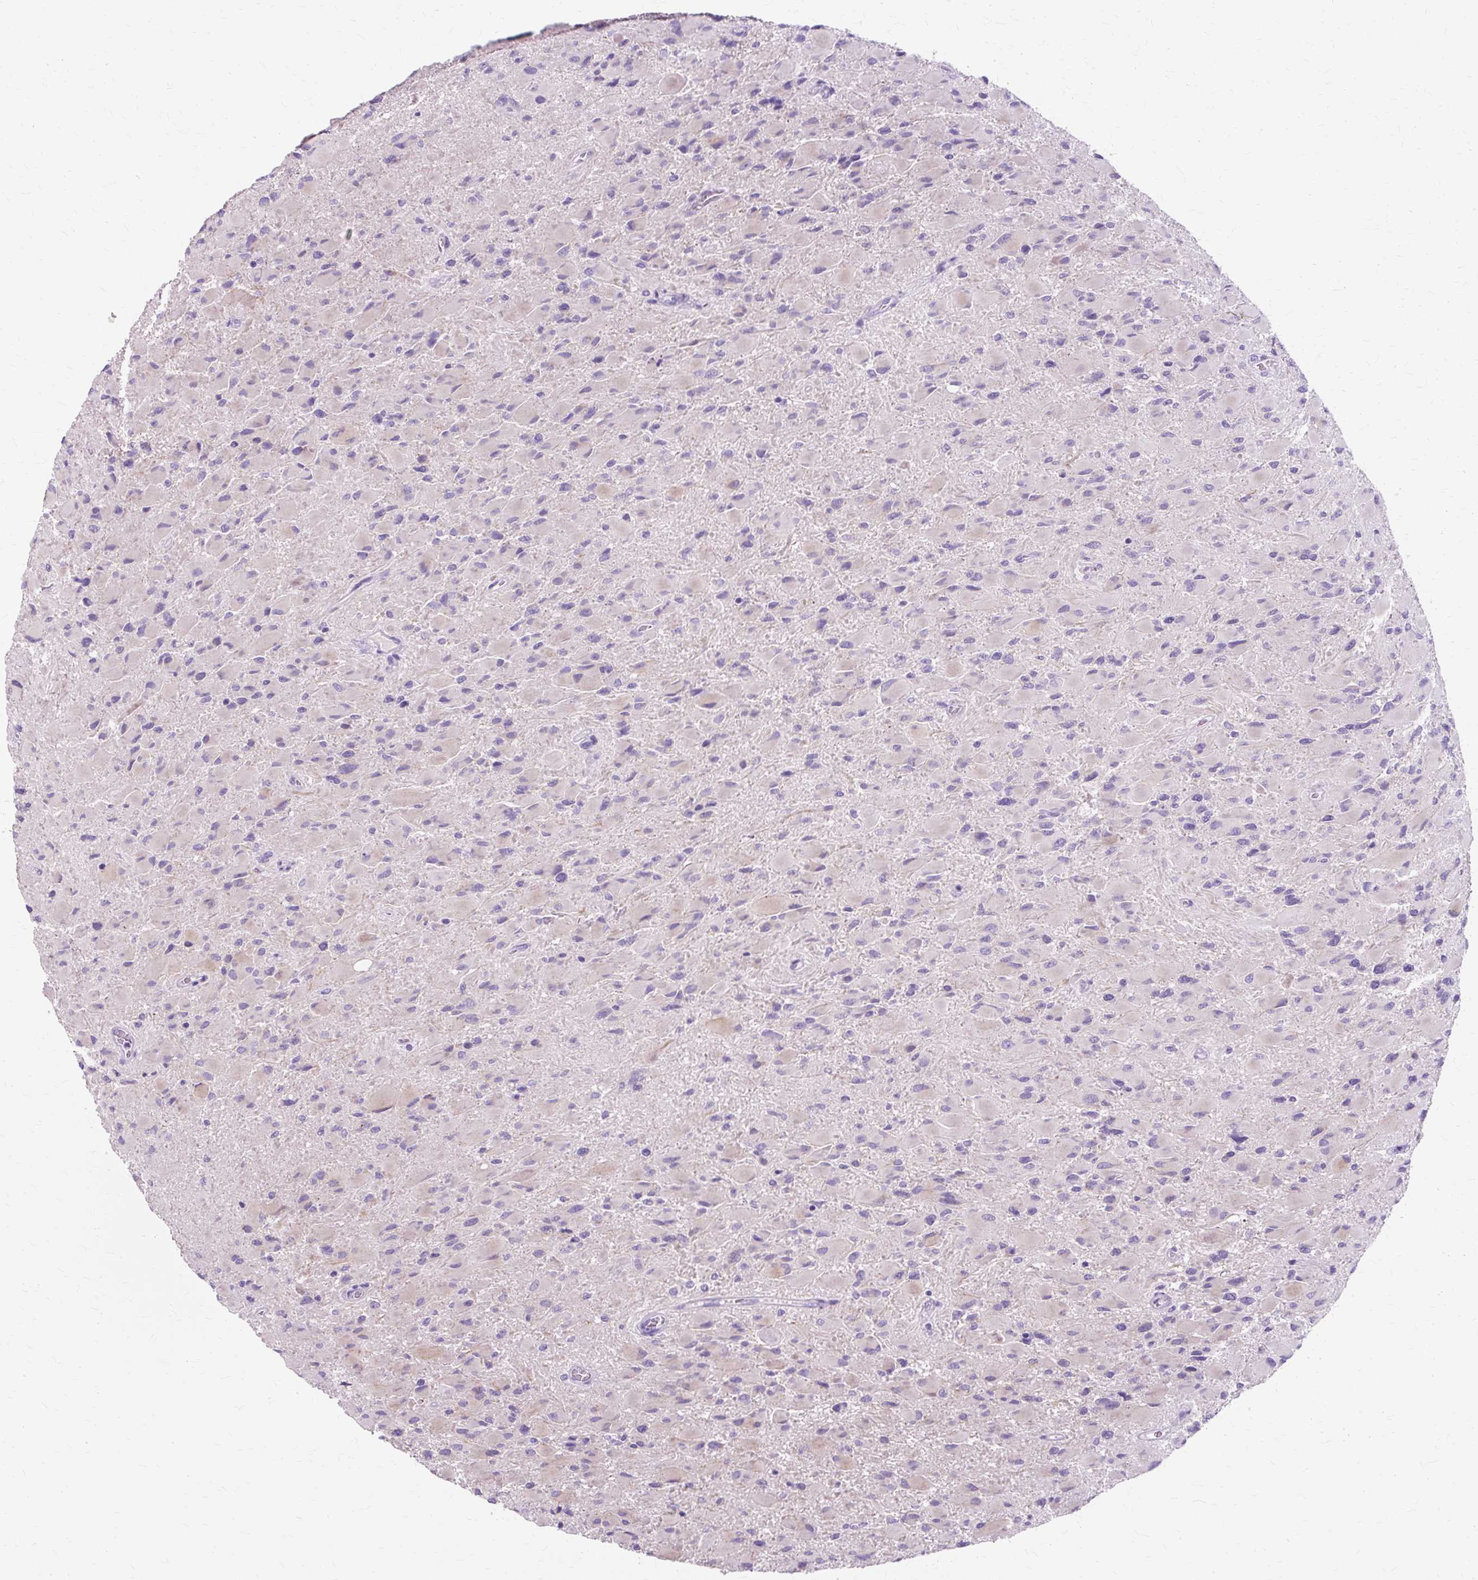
{"staining": {"intensity": "negative", "quantity": "none", "location": "none"}, "tissue": "glioma", "cell_type": "Tumor cells", "image_type": "cancer", "snomed": [{"axis": "morphology", "description": "Glioma, malignant, High grade"}, {"axis": "topography", "description": "Cerebral cortex"}], "caption": "DAB immunohistochemical staining of glioma demonstrates no significant positivity in tumor cells.", "gene": "TMEM89", "patient": {"sex": "female", "age": 36}}